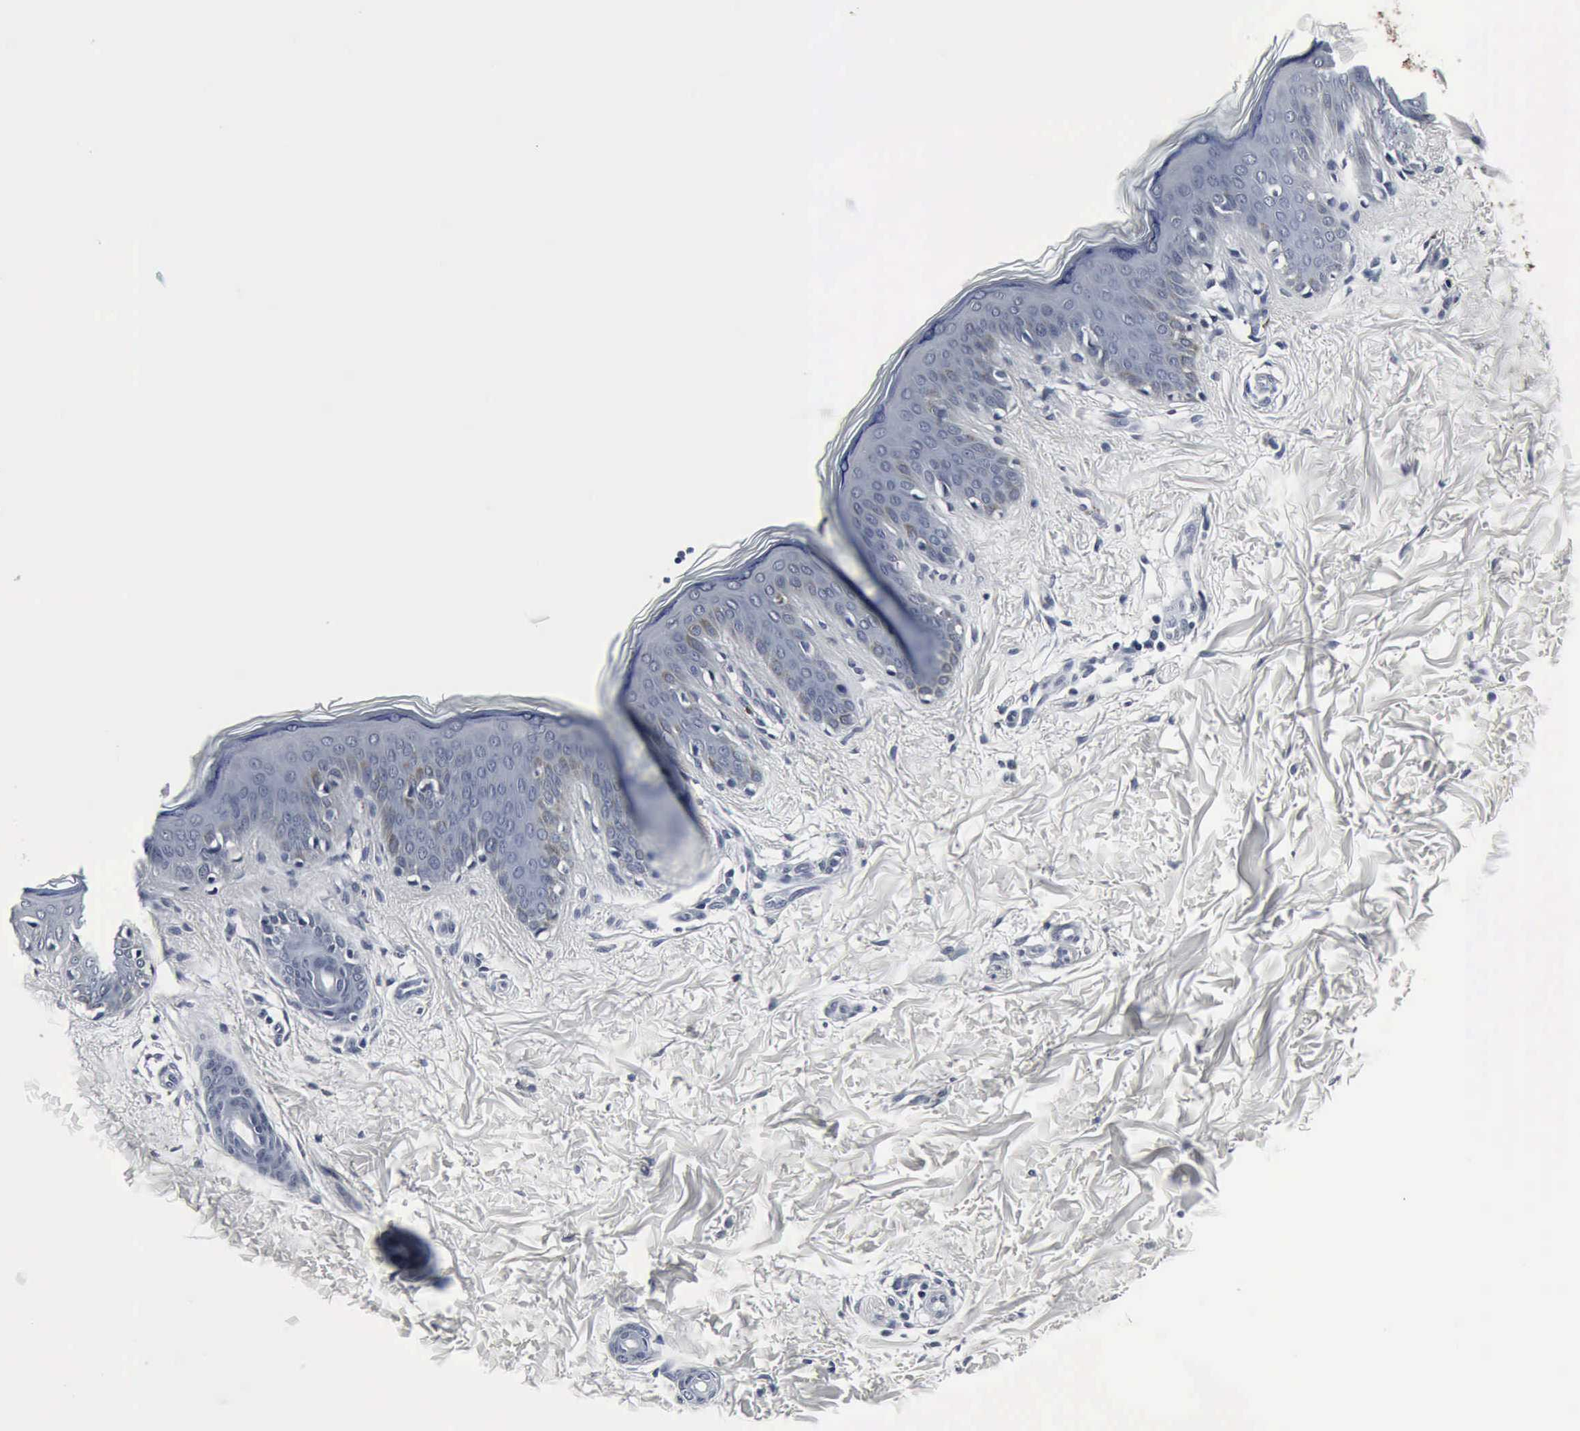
{"staining": {"intensity": "negative", "quantity": "none", "location": "none"}, "tissue": "skin", "cell_type": "Fibroblasts", "image_type": "normal", "snomed": [{"axis": "morphology", "description": "Normal tissue, NOS"}, {"axis": "topography", "description": "Skin"}], "caption": "Immunohistochemistry photomicrograph of benign skin stained for a protein (brown), which reveals no positivity in fibroblasts. Nuclei are stained in blue.", "gene": "SNAP25", "patient": {"sex": "female", "age": 4}}